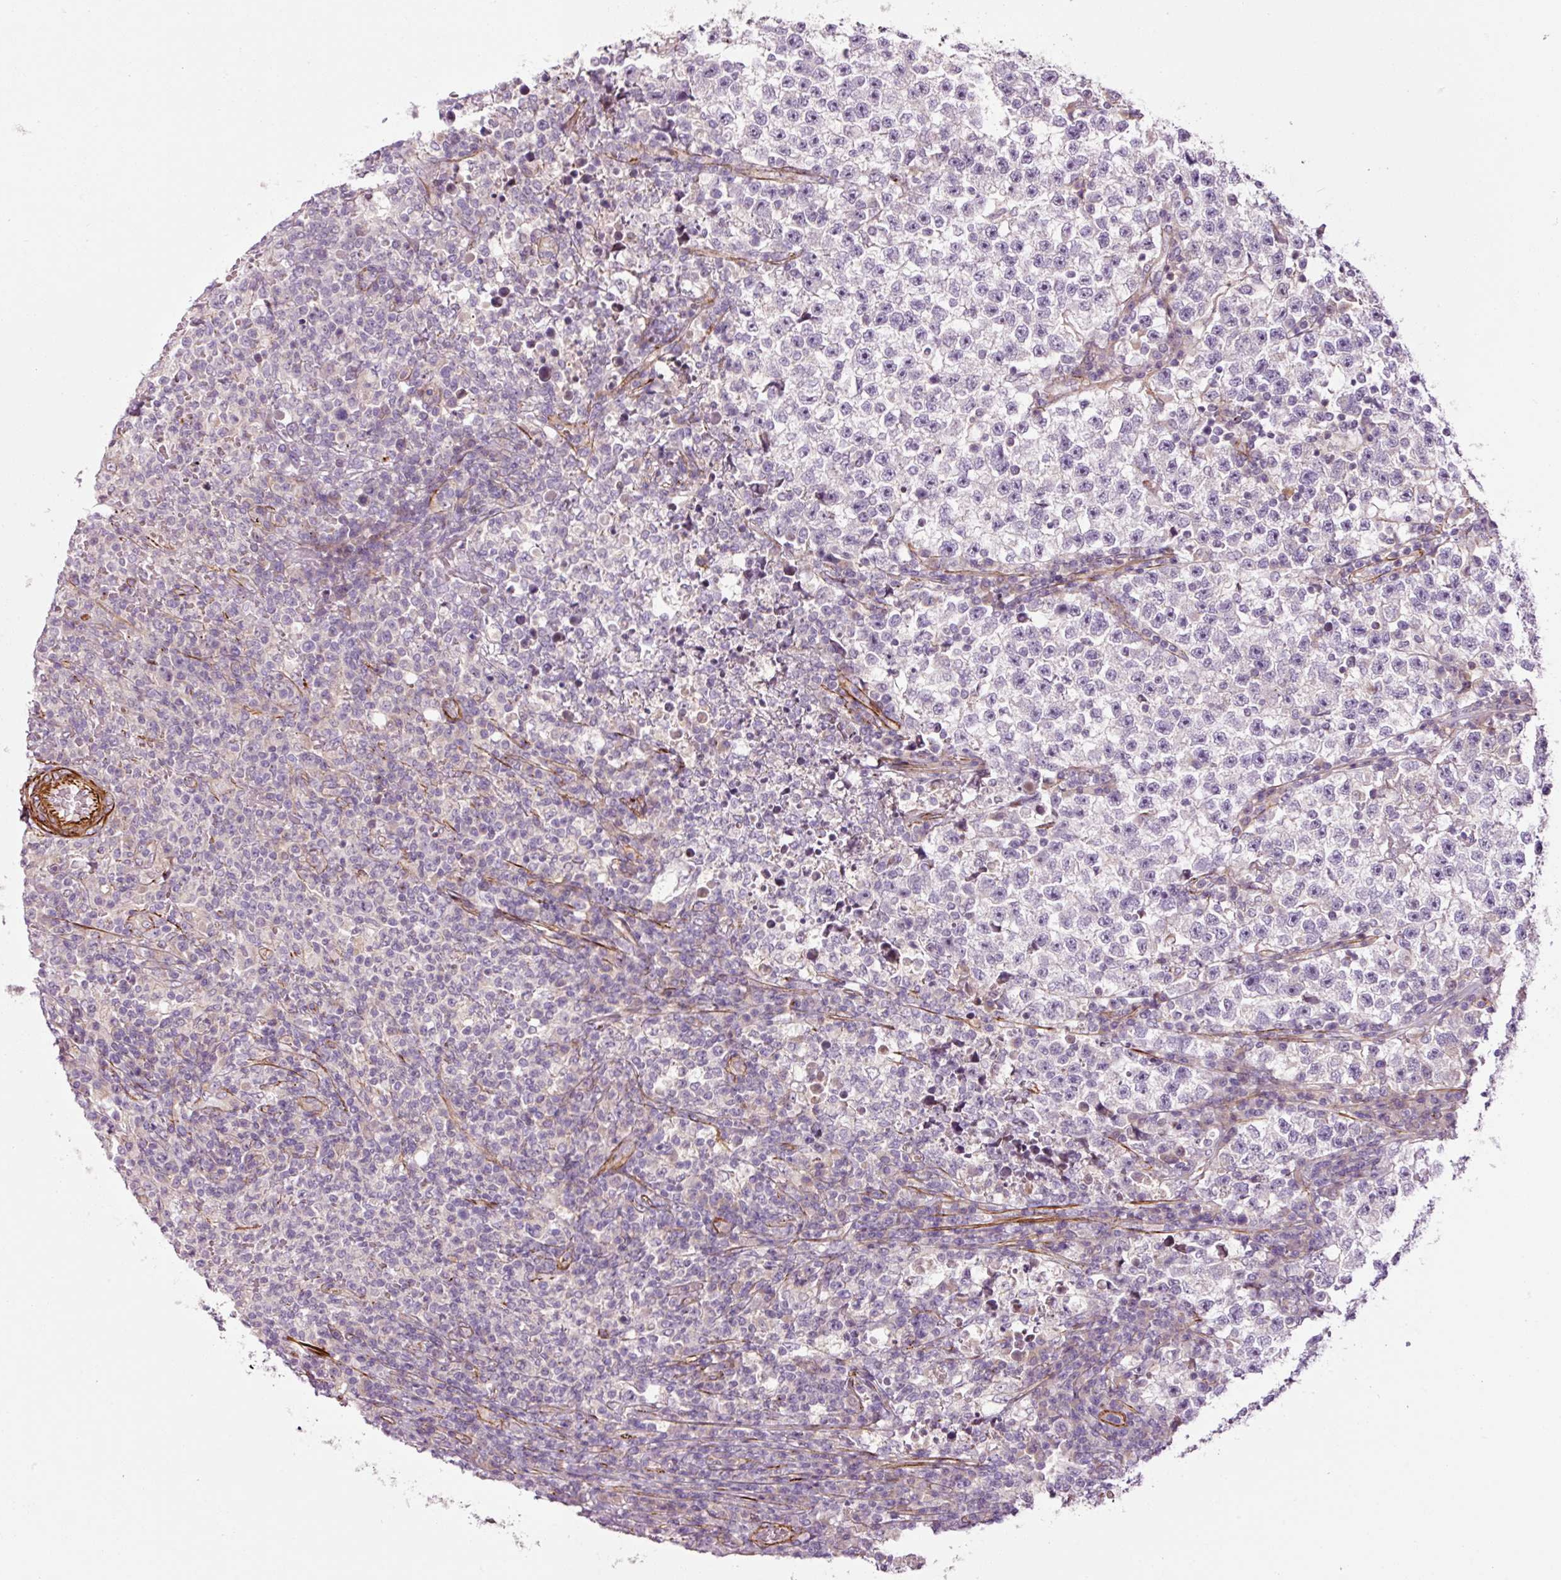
{"staining": {"intensity": "negative", "quantity": "none", "location": "none"}, "tissue": "testis cancer", "cell_type": "Tumor cells", "image_type": "cancer", "snomed": [{"axis": "morphology", "description": "Seminoma, NOS"}, {"axis": "topography", "description": "Testis"}], "caption": "Human testis seminoma stained for a protein using immunohistochemistry (IHC) demonstrates no staining in tumor cells.", "gene": "ANKRD20A1", "patient": {"sex": "male", "age": 22}}